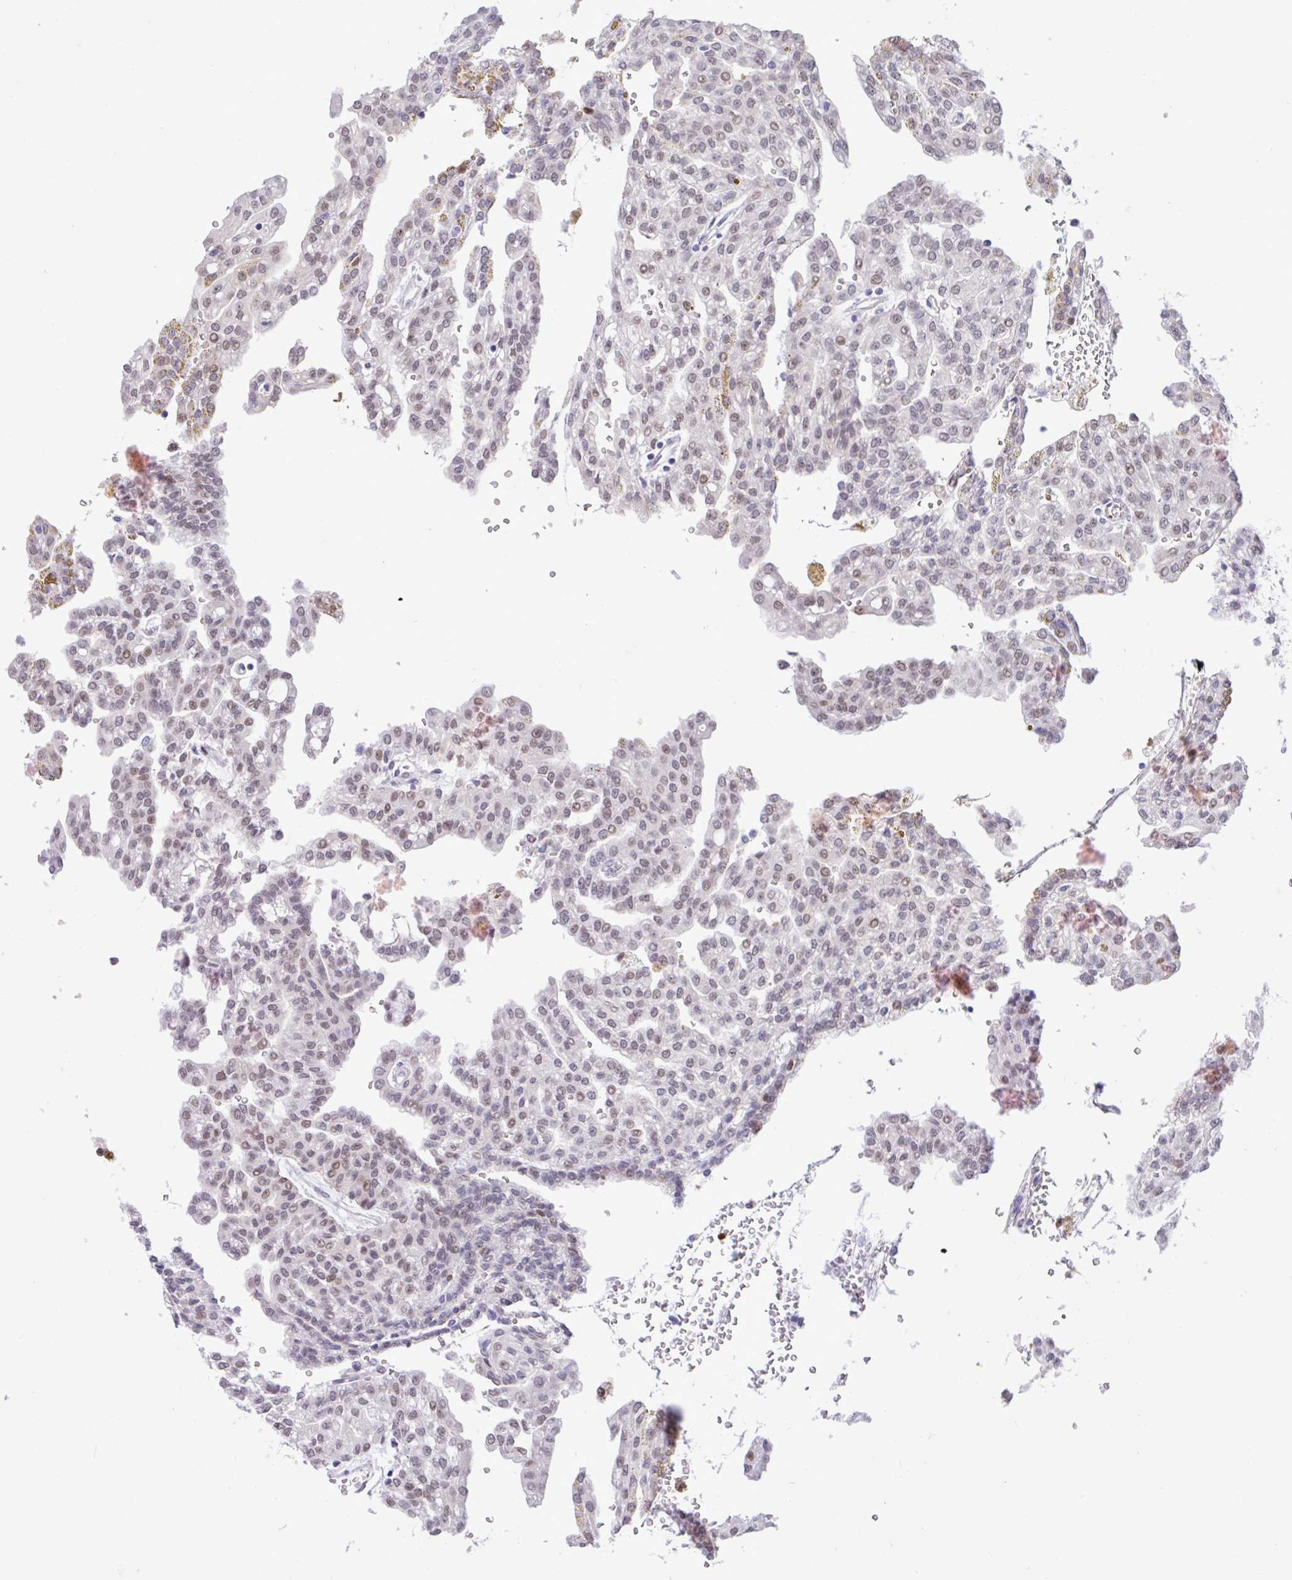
{"staining": {"intensity": "weak", "quantity": "25%-75%", "location": "nuclear"}, "tissue": "renal cancer", "cell_type": "Tumor cells", "image_type": "cancer", "snomed": [{"axis": "morphology", "description": "Adenocarcinoma, NOS"}, {"axis": "topography", "description": "Kidney"}], "caption": "IHC of renal adenocarcinoma demonstrates low levels of weak nuclear positivity in approximately 25%-75% of tumor cells.", "gene": "ZNF485", "patient": {"sex": "male", "age": 63}}